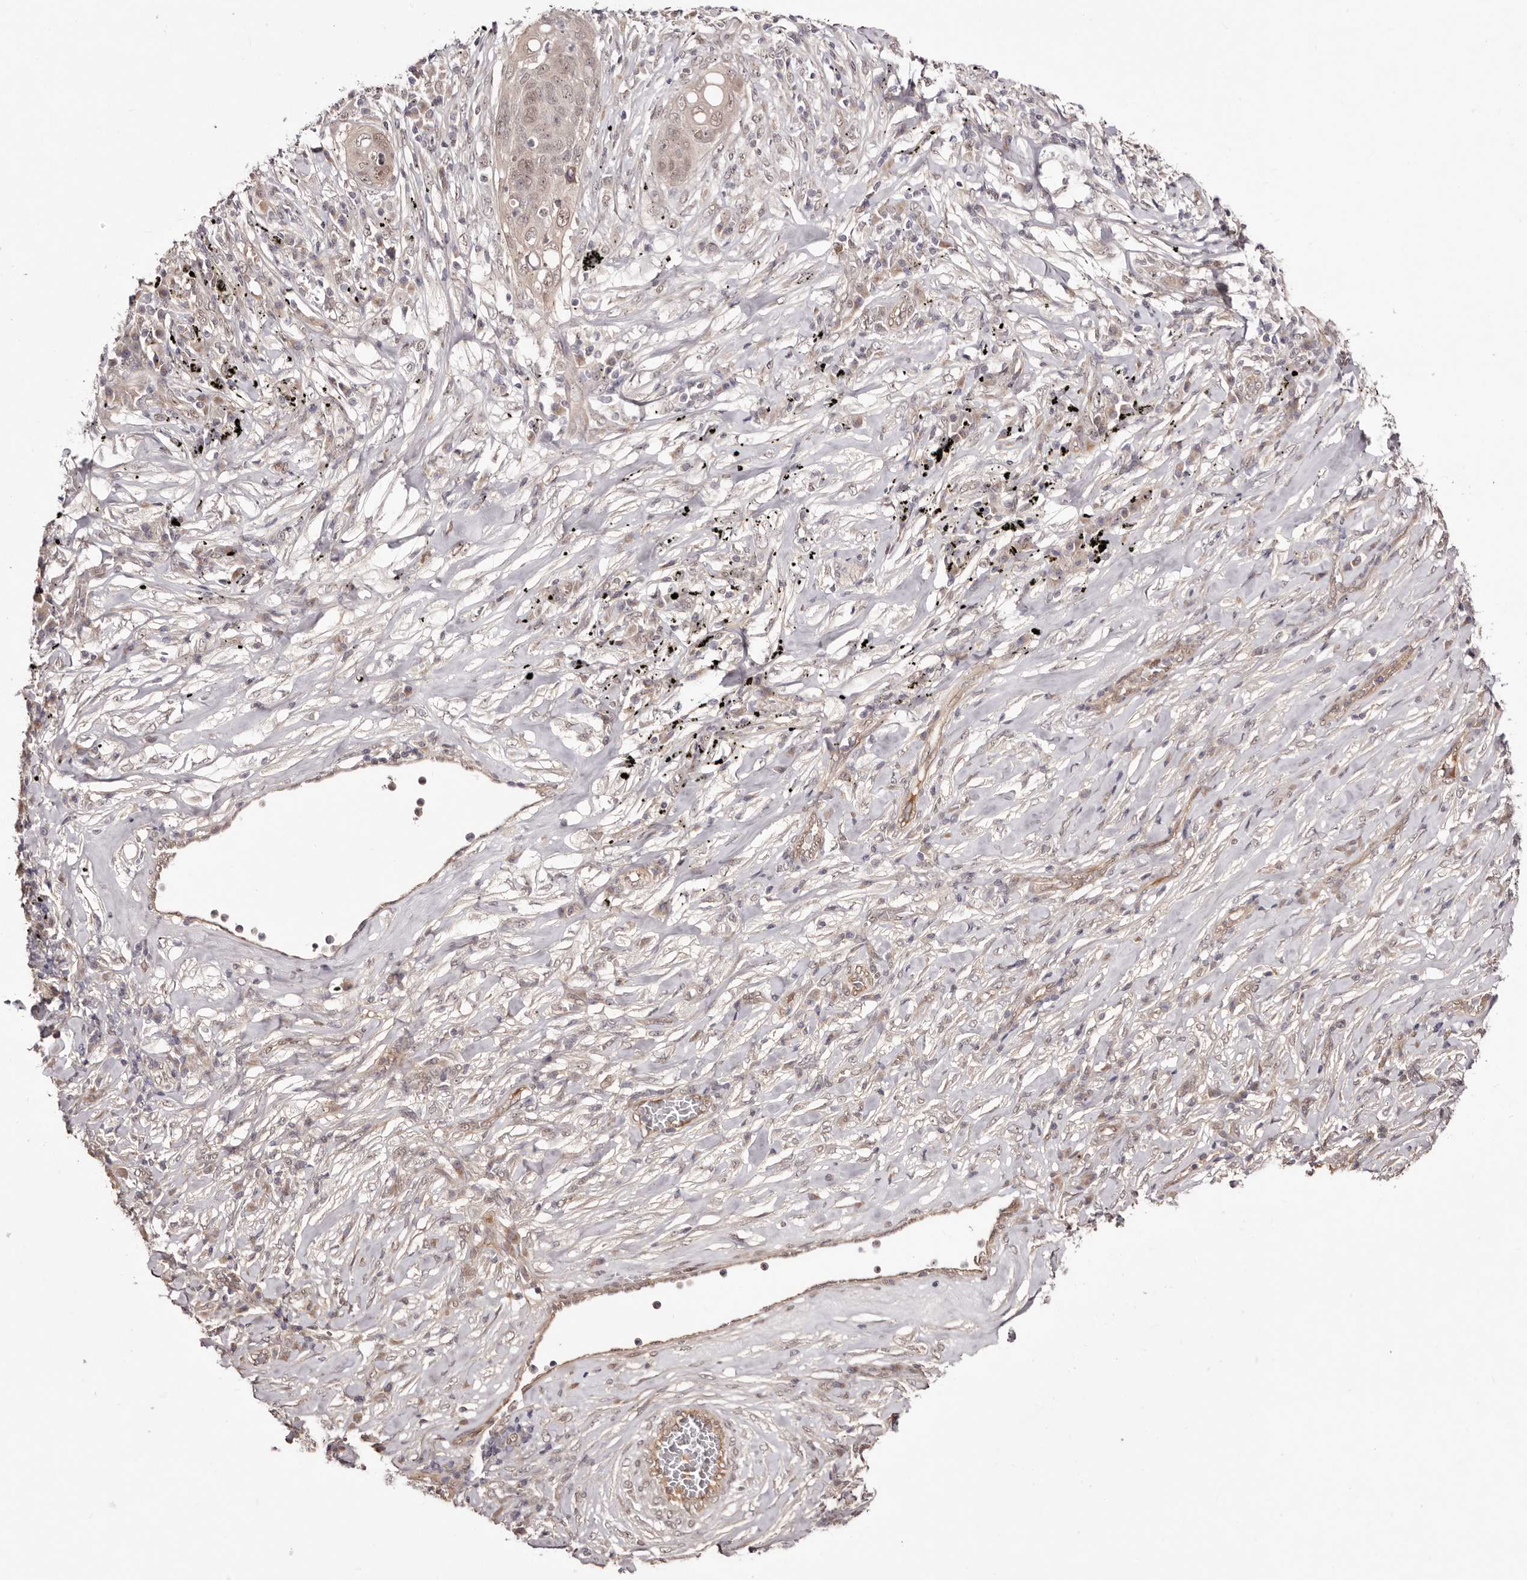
{"staining": {"intensity": "weak", "quantity": "<25%", "location": "cytoplasmic/membranous,nuclear"}, "tissue": "lung cancer", "cell_type": "Tumor cells", "image_type": "cancer", "snomed": [{"axis": "morphology", "description": "Squamous cell carcinoma, NOS"}, {"axis": "topography", "description": "Lung"}], "caption": "Immunohistochemistry of human lung cancer shows no positivity in tumor cells.", "gene": "EGR3", "patient": {"sex": "female", "age": 63}}